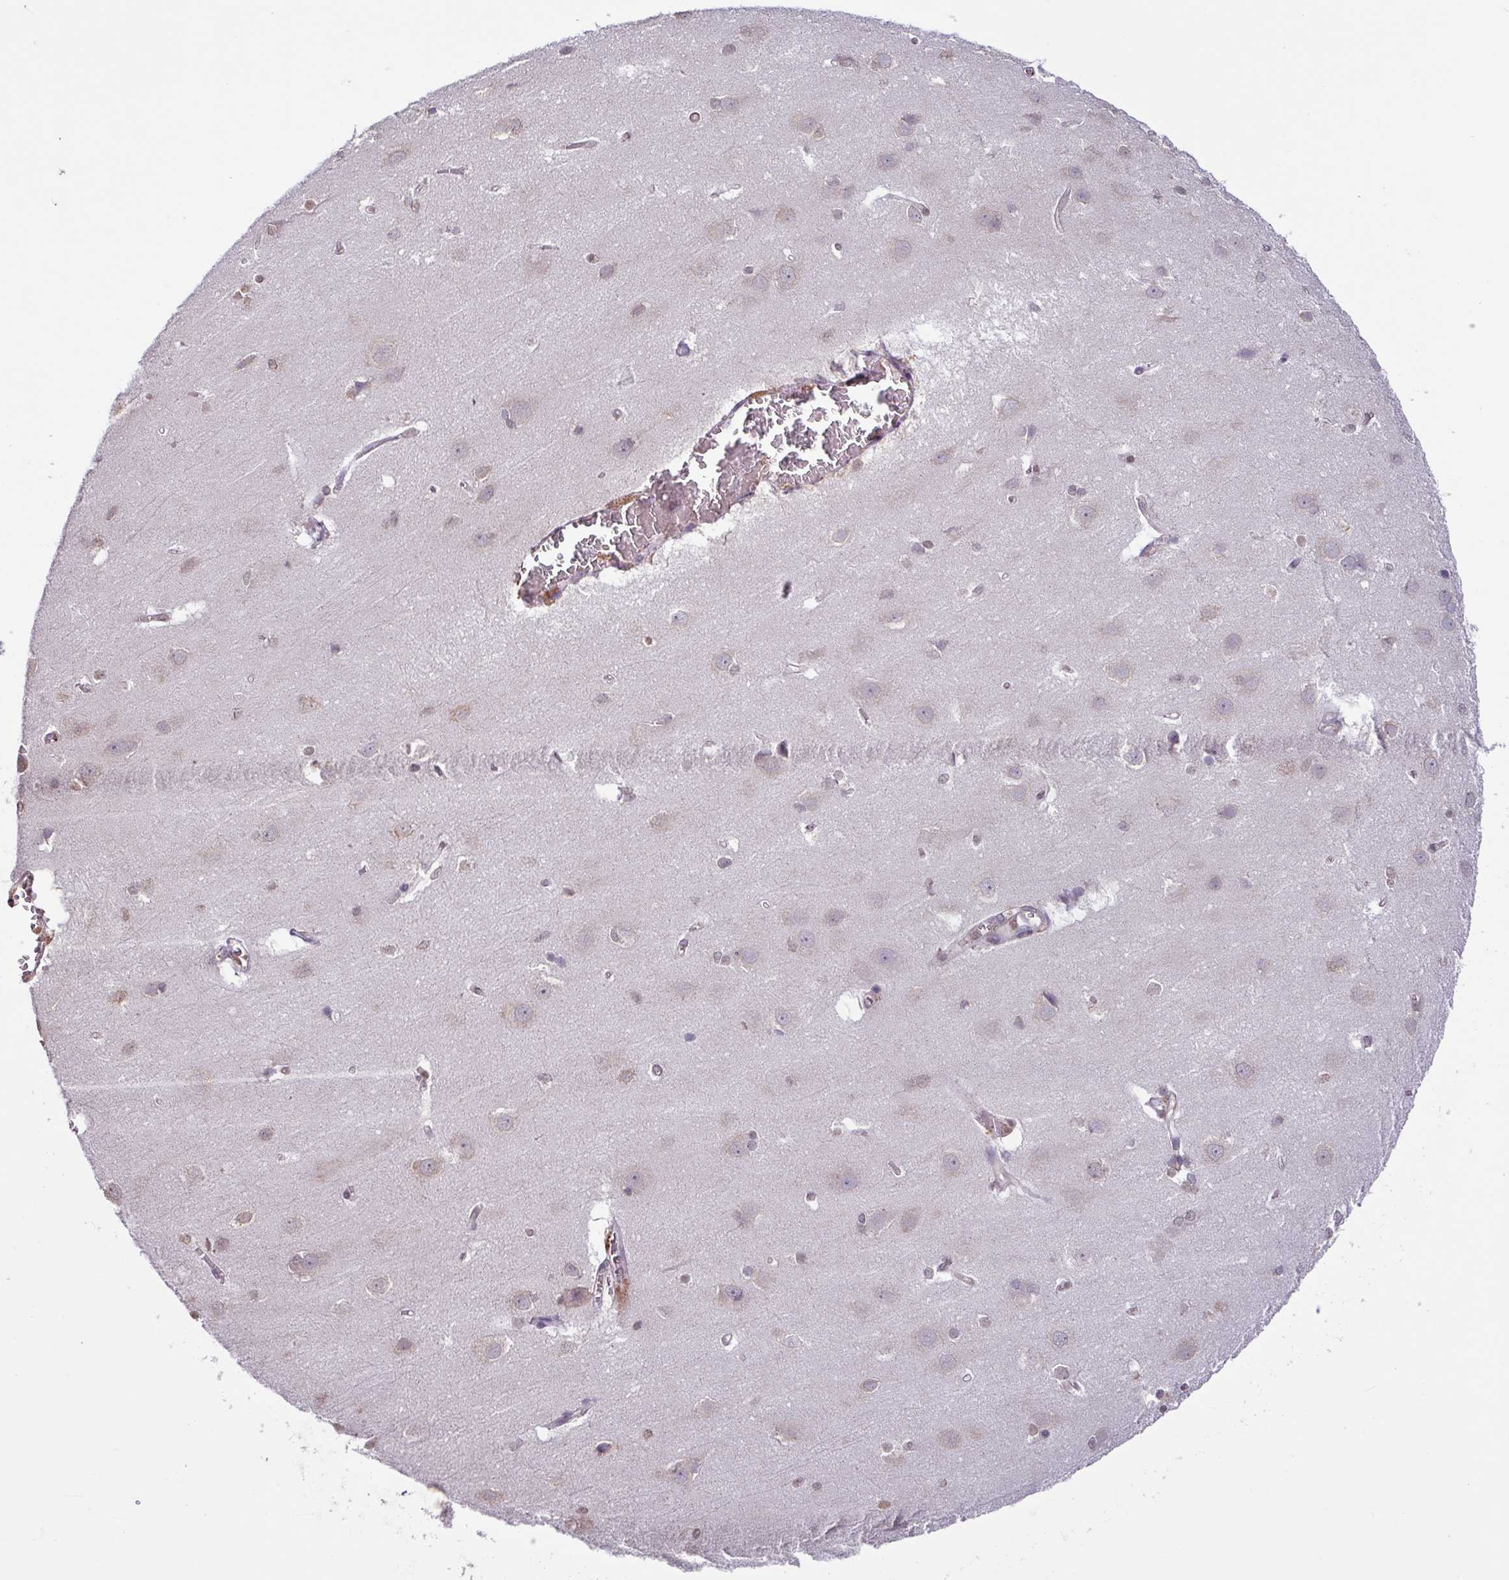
{"staining": {"intensity": "negative", "quantity": "none", "location": "none"}, "tissue": "cerebral cortex", "cell_type": "Endothelial cells", "image_type": "normal", "snomed": [{"axis": "morphology", "description": "Normal tissue, NOS"}, {"axis": "topography", "description": "Cerebral cortex"}], "caption": "A high-resolution histopathology image shows immunohistochemistry (IHC) staining of benign cerebral cortex, which reveals no significant expression in endothelial cells. (DAB immunohistochemistry (IHC), high magnification).", "gene": "SLC5A10", "patient": {"sex": "male", "age": 37}}